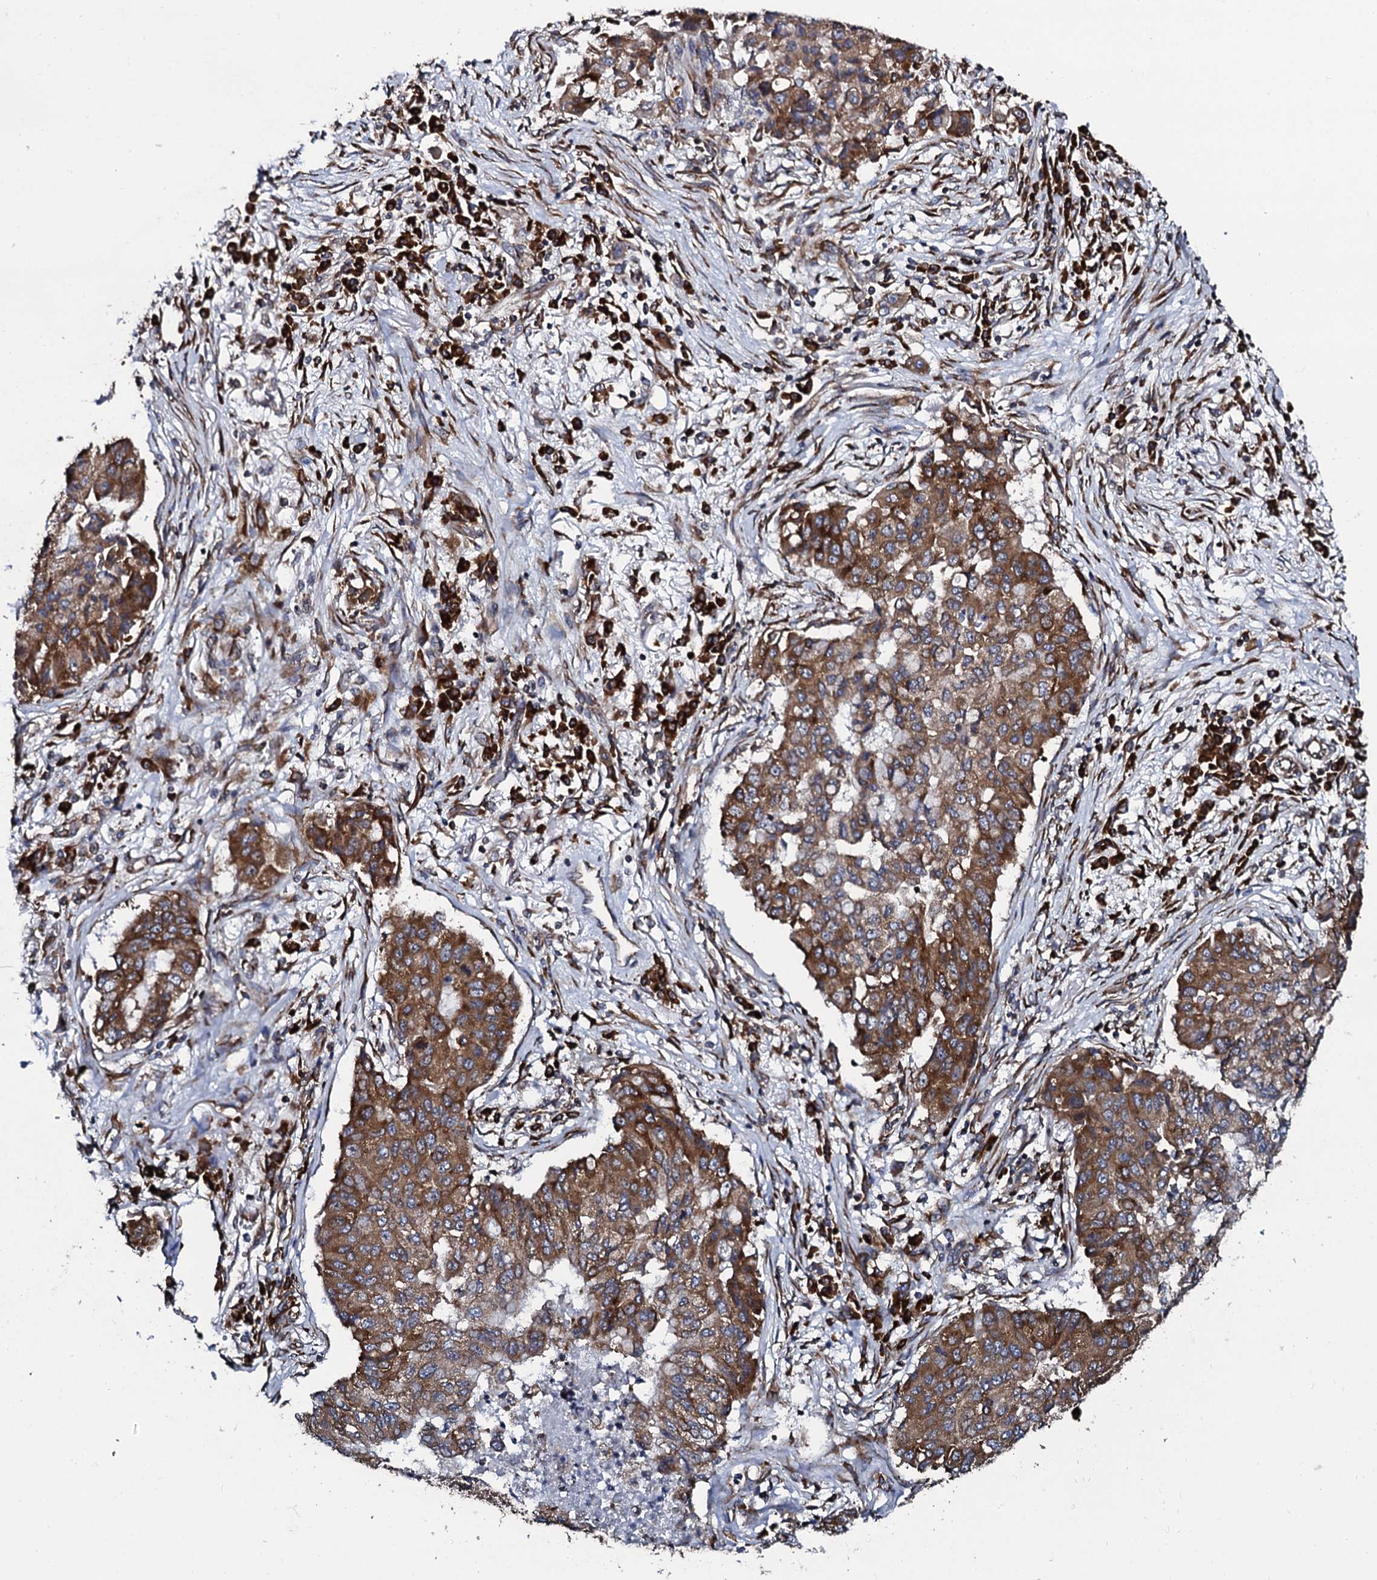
{"staining": {"intensity": "moderate", "quantity": ">75%", "location": "cytoplasmic/membranous"}, "tissue": "lung cancer", "cell_type": "Tumor cells", "image_type": "cancer", "snomed": [{"axis": "morphology", "description": "Squamous cell carcinoma, NOS"}, {"axis": "topography", "description": "Lung"}], "caption": "Protein analysis of lung cancer tissue demonstrates moderate cytoplasmic/membranous positivity in approximately >75% of tumor cells.", "gene": "SPTY2D1", "patient": {"sex": "male", "age": 74}}